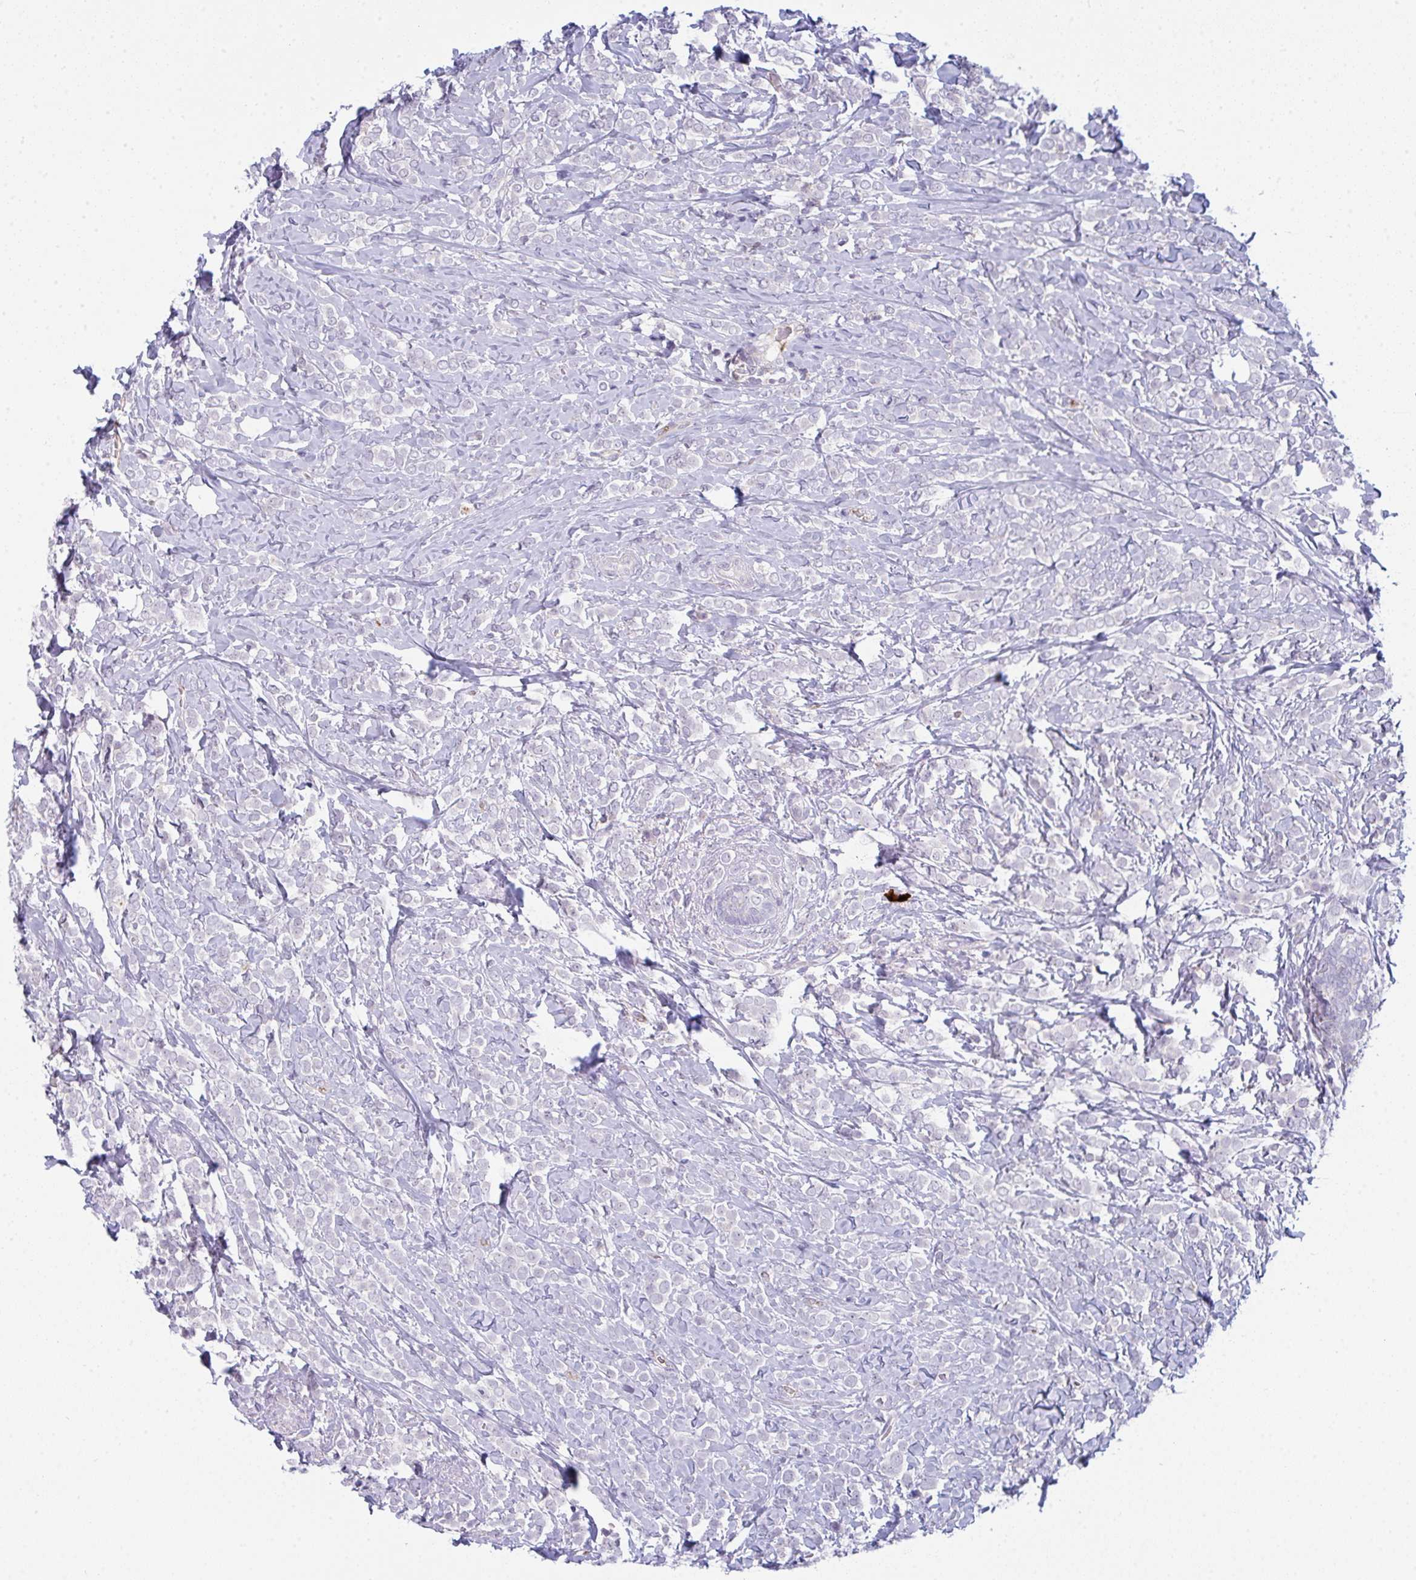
{"staining": {"intensity": "negative", "quantity": "none", "location": "none"}, "tissue": "breast cancer", "cell_type": "Tumor cells", "image_type": "cancer", "snomed": [{"axis": "morphology", "description": "Lobular carcinoma"}, {"axis": "topography", "description": "Breast"}], "caption": "Immunohistochemistry (IHC) of human breast cancer demonstrates no positivity in tumor cells.", "gene": "CD80", "patient": {"sex": "female", "age": 49}}